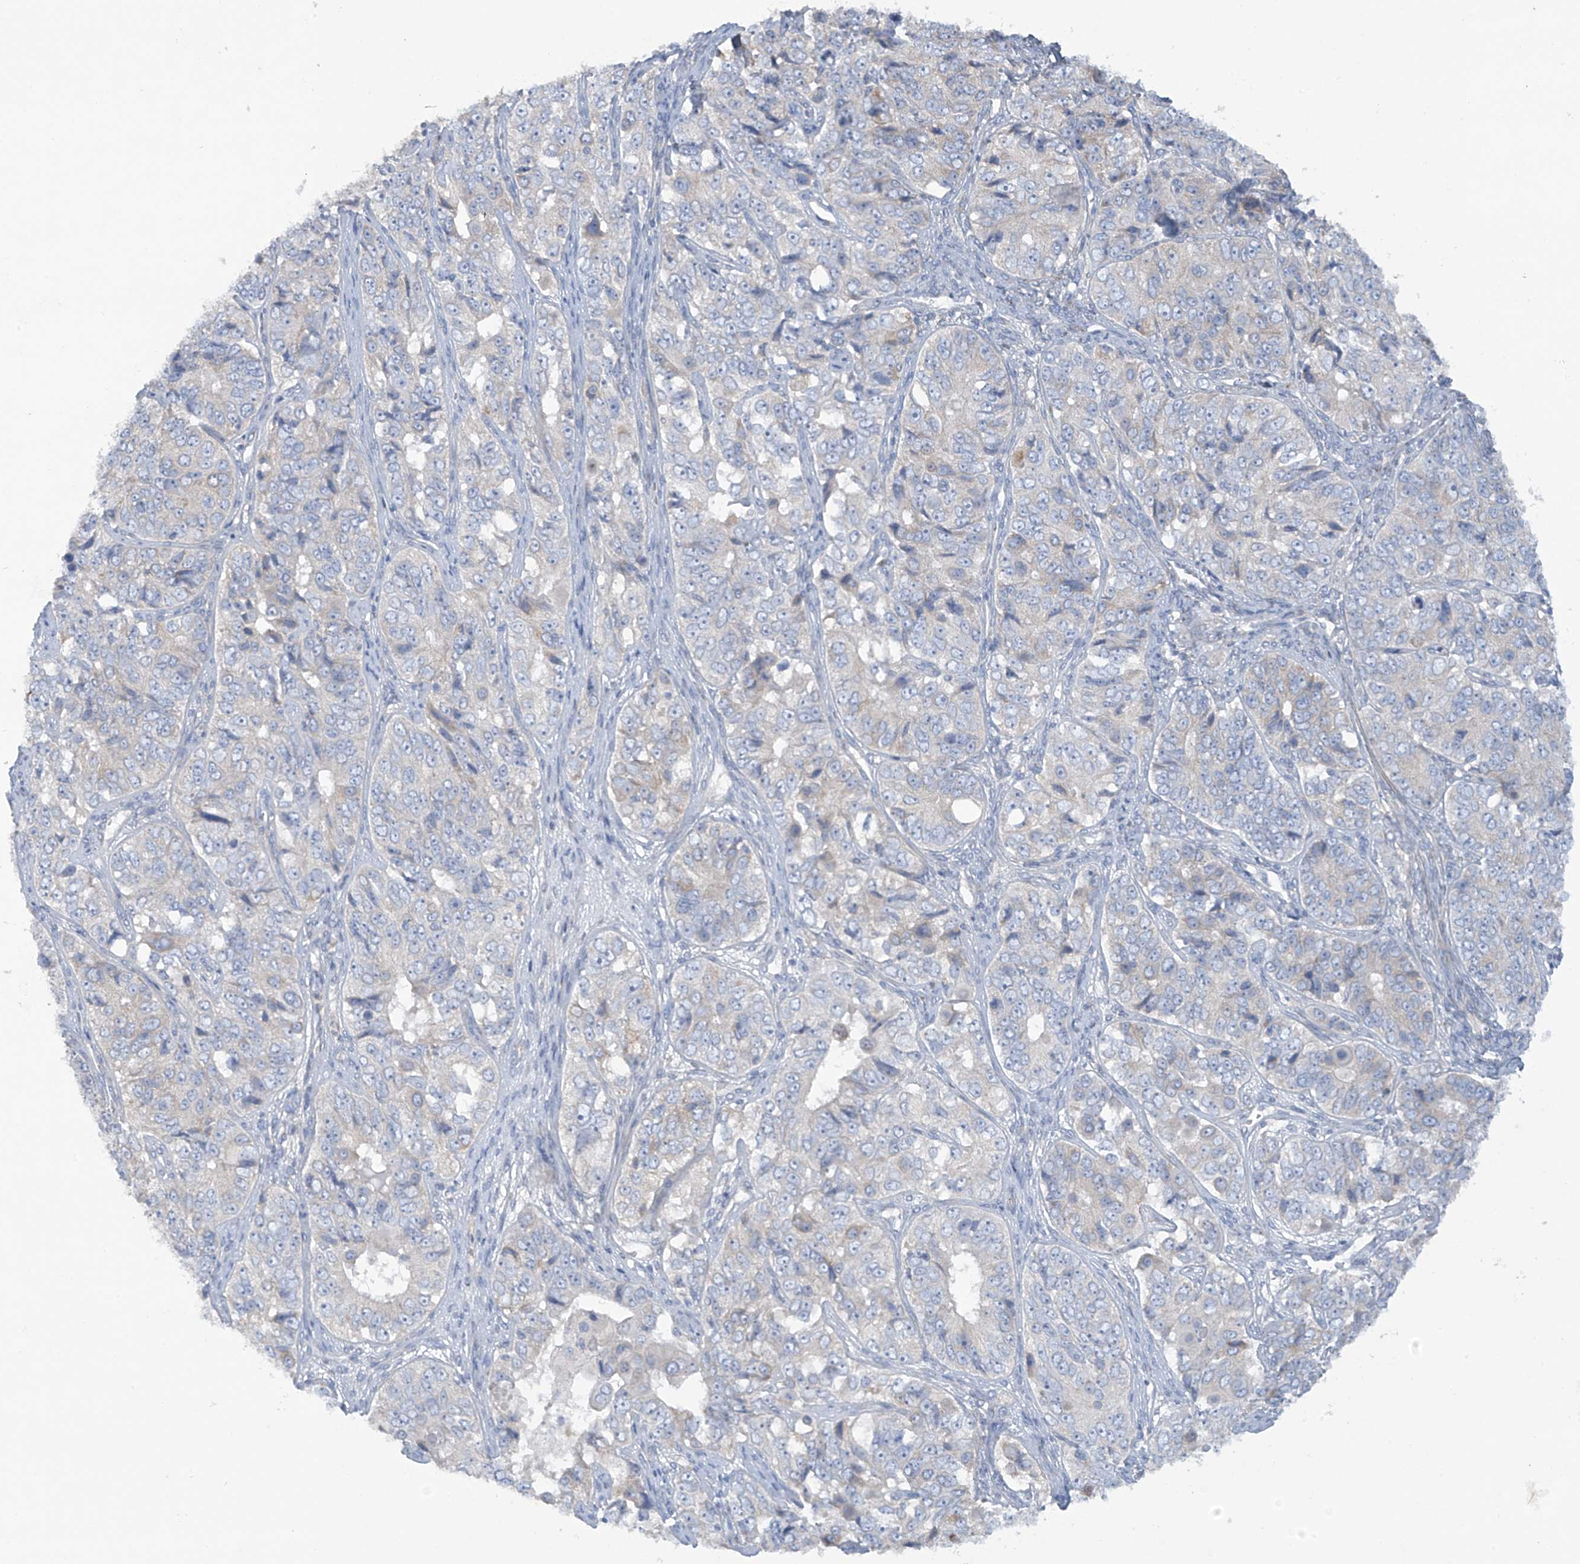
{"staining": {"intensity": "negative", "quantity": "none", "location": "none"}, "tissue": "ovarian cancer", "cell_type": "Tumor cells", "image_type": "cancer", "snomed": [{"axis": "morphology", "description": "Carcinoma, endometroid"}, {"axis": "topography", "description": "Ovary"}], "caption": "This is an IHC micrograph of endometroid carcinoma (ovarian). There is no positivity in tumor cells.", "gene": "TRMT2B", "patient": {"sex": "female", "age": 51}}